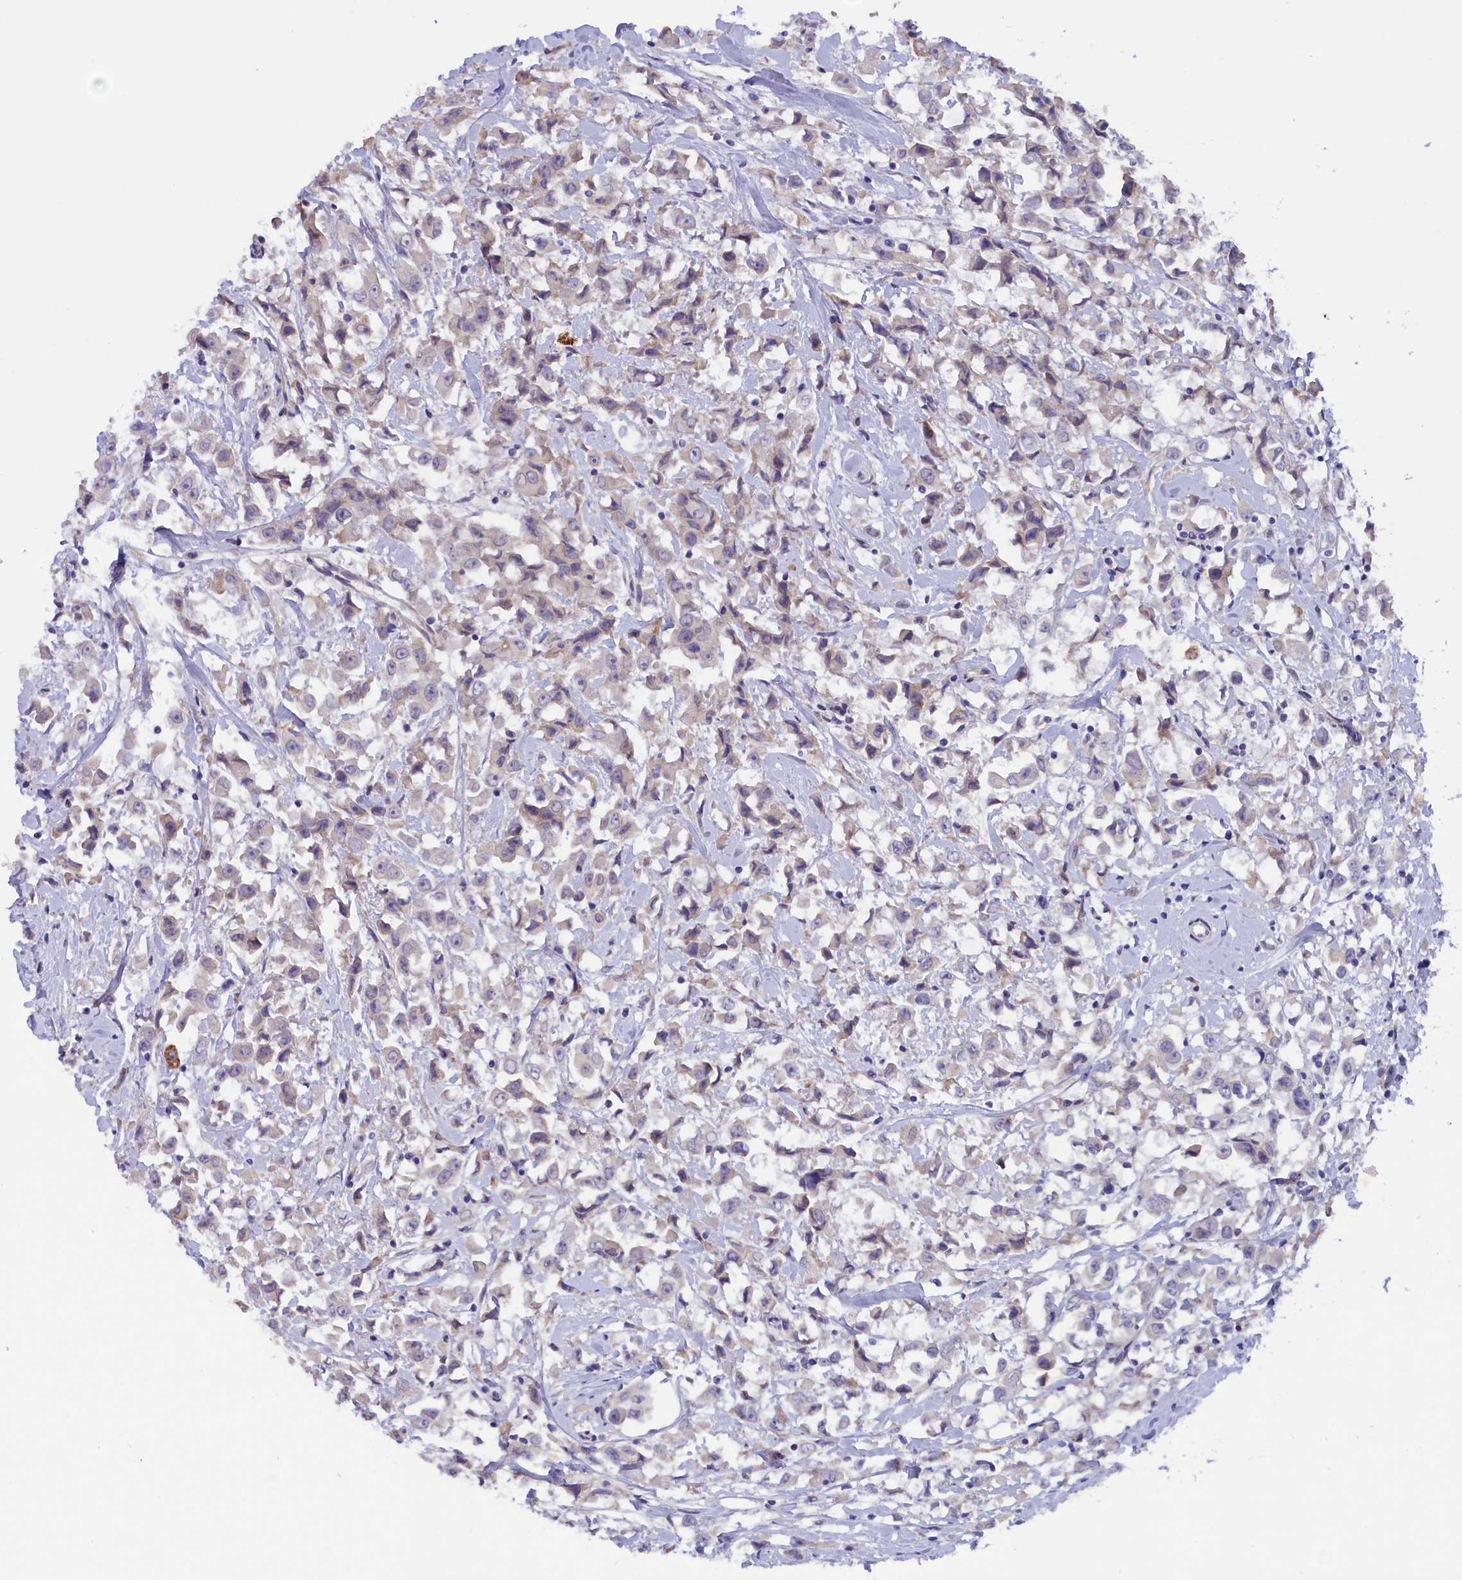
{"staining": {"intensity": "negative", "quantity": "none", "location": "none"}, "tissue": "breast cancer", "cell_type": "Tumor cells", "image_type": "cancer", "snomed": [{"axis": "morphology", "description": "Duct carcinoma"}, {"axis": "topography", "description": "Breast"}], "caption": "Breast cancer stained for a protein using immunohistochemistry shows no positivity tumor cells.", "gene": "ZSWIM4", "patient": {"sex": "female", "age": 61}}